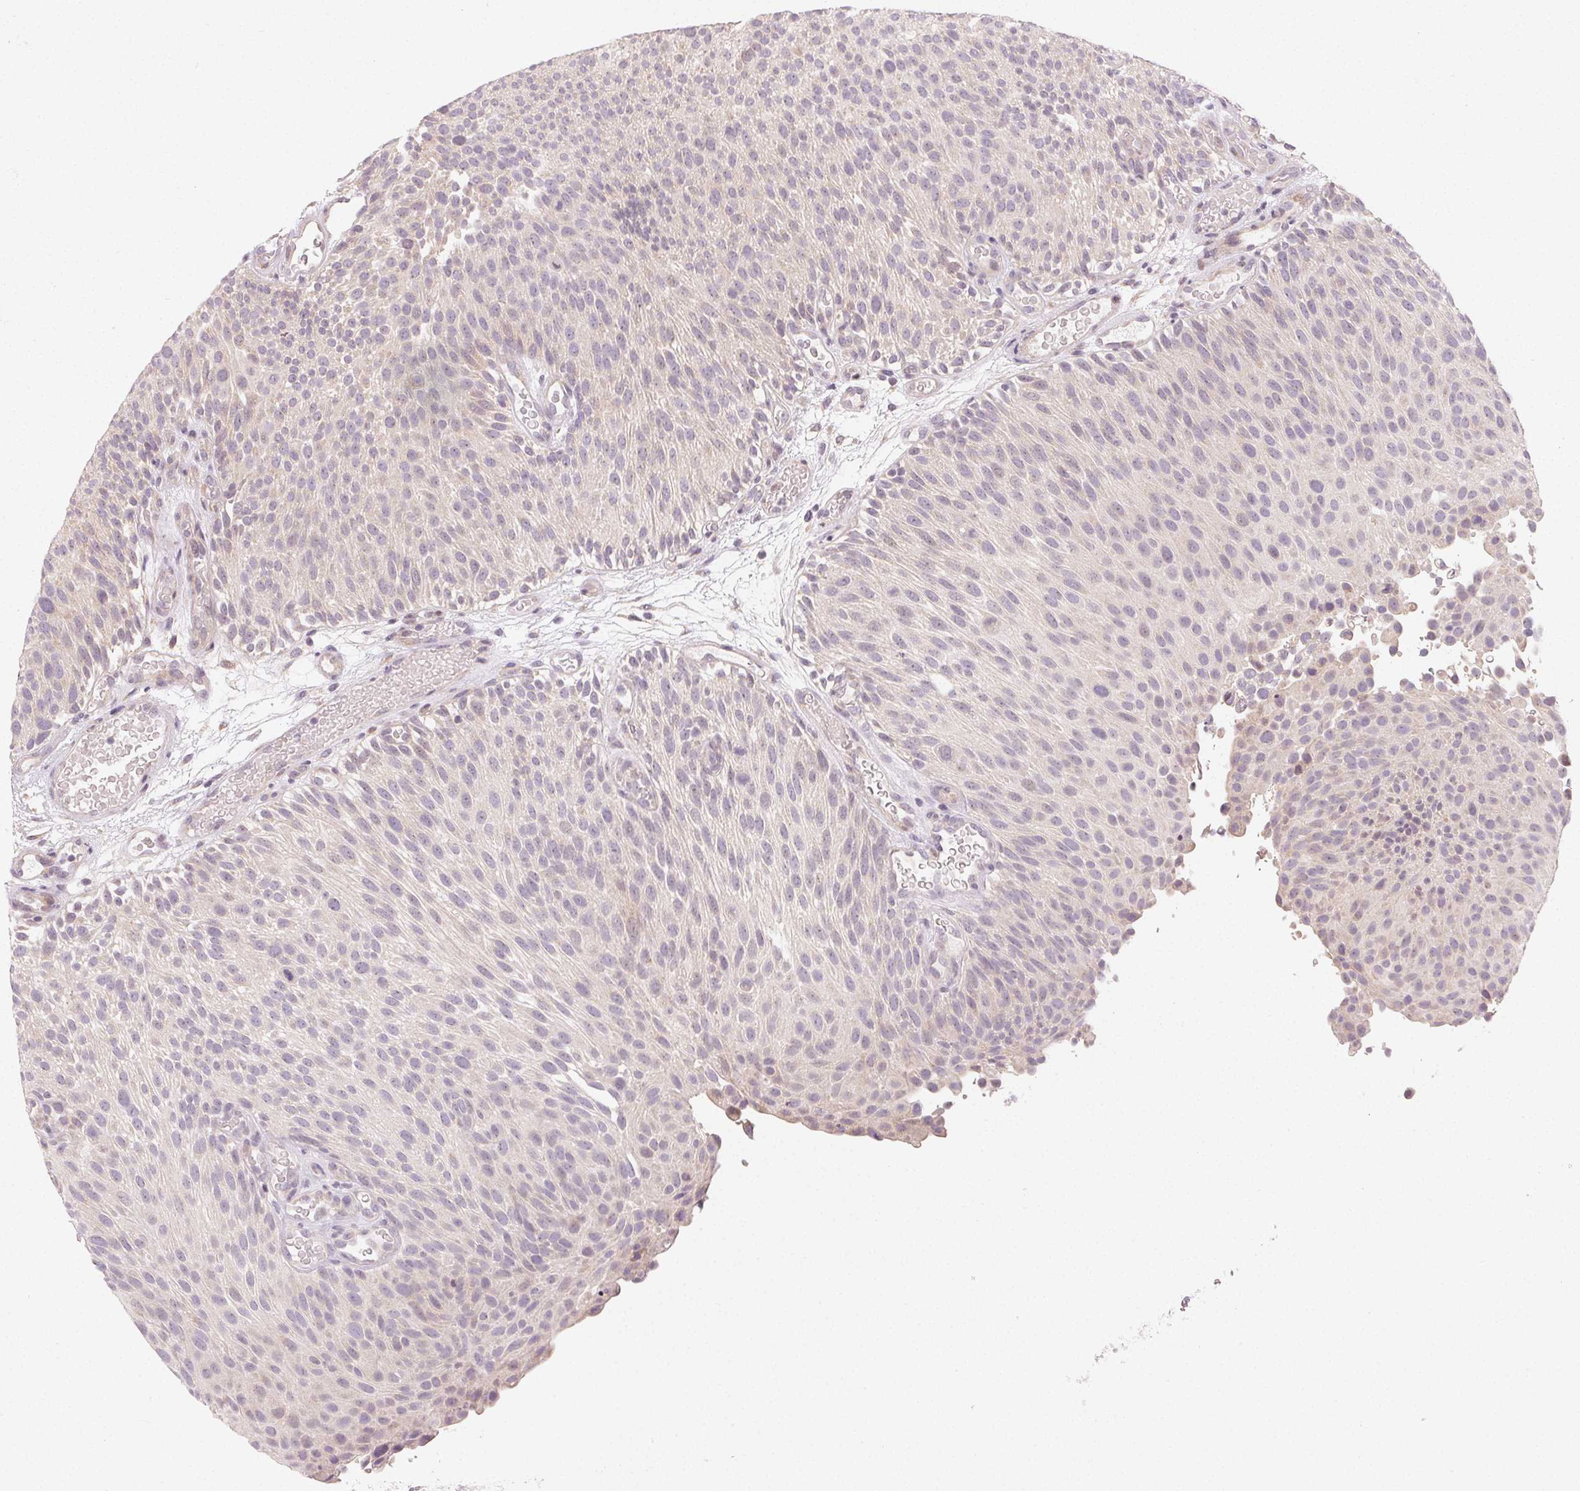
{"staining": {"intensity": "negative", "quantity": "none", "location": "none"}, "tissue": "urothelial cancer", "cell_type": "Tumor cells", "image_type": "cancer", "snomed": [{"axis": "morphology", "description": "Urothelial carcinoma, Low grade"}, {"axis": "topography", "description": "Urinary bladder"}], "caption": "An immunohistochemistry image of urothelial cancer is shown. There is no staining in tumor cells of urothelial cancer.", "gene": "MYBL1", "patient": {"sex": "male", "age": 78}}